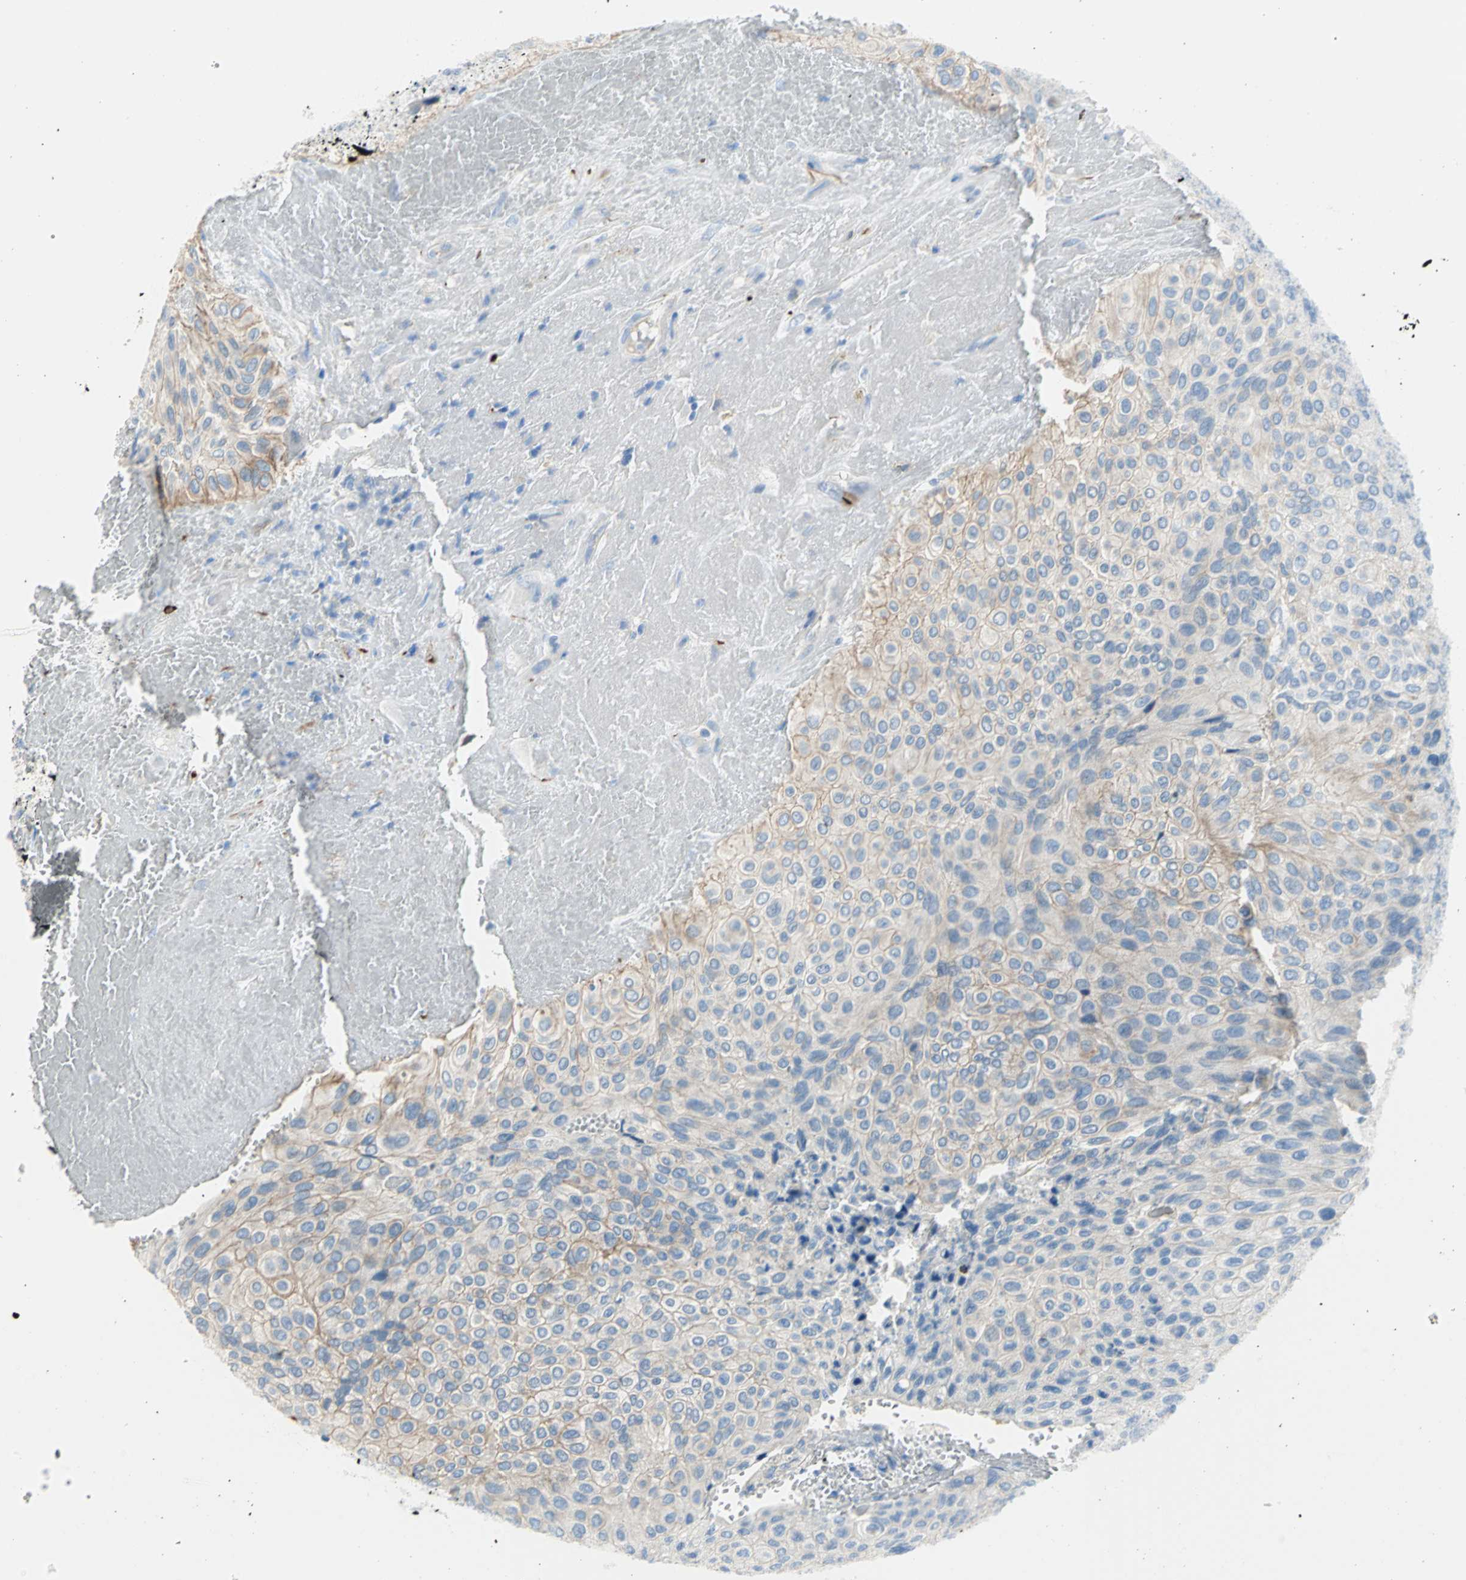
{"staining": {"intensity": "moderate", "quantity": "25%-75%", "location": "cytoplasmic/membranous"}, "tissue": "urothelial cancer", "cell_type": "Tumor cells", "image_type": "cancer", "snomed": [{"axis": "morphology", "description": "Urothelial carcinoma, High grade"}, {"axis": "topography", "description": "Urinary bladder"}], "caption": "Urothelial carcinoma (high-grade) was stained to show a protein in brown. There is medium levels of moderate cytoplasmic/membranous staining in about 25%-75% of tumor cells.", "gene": "ALOX15", "patient": {"sex": "male", "age": 66}}